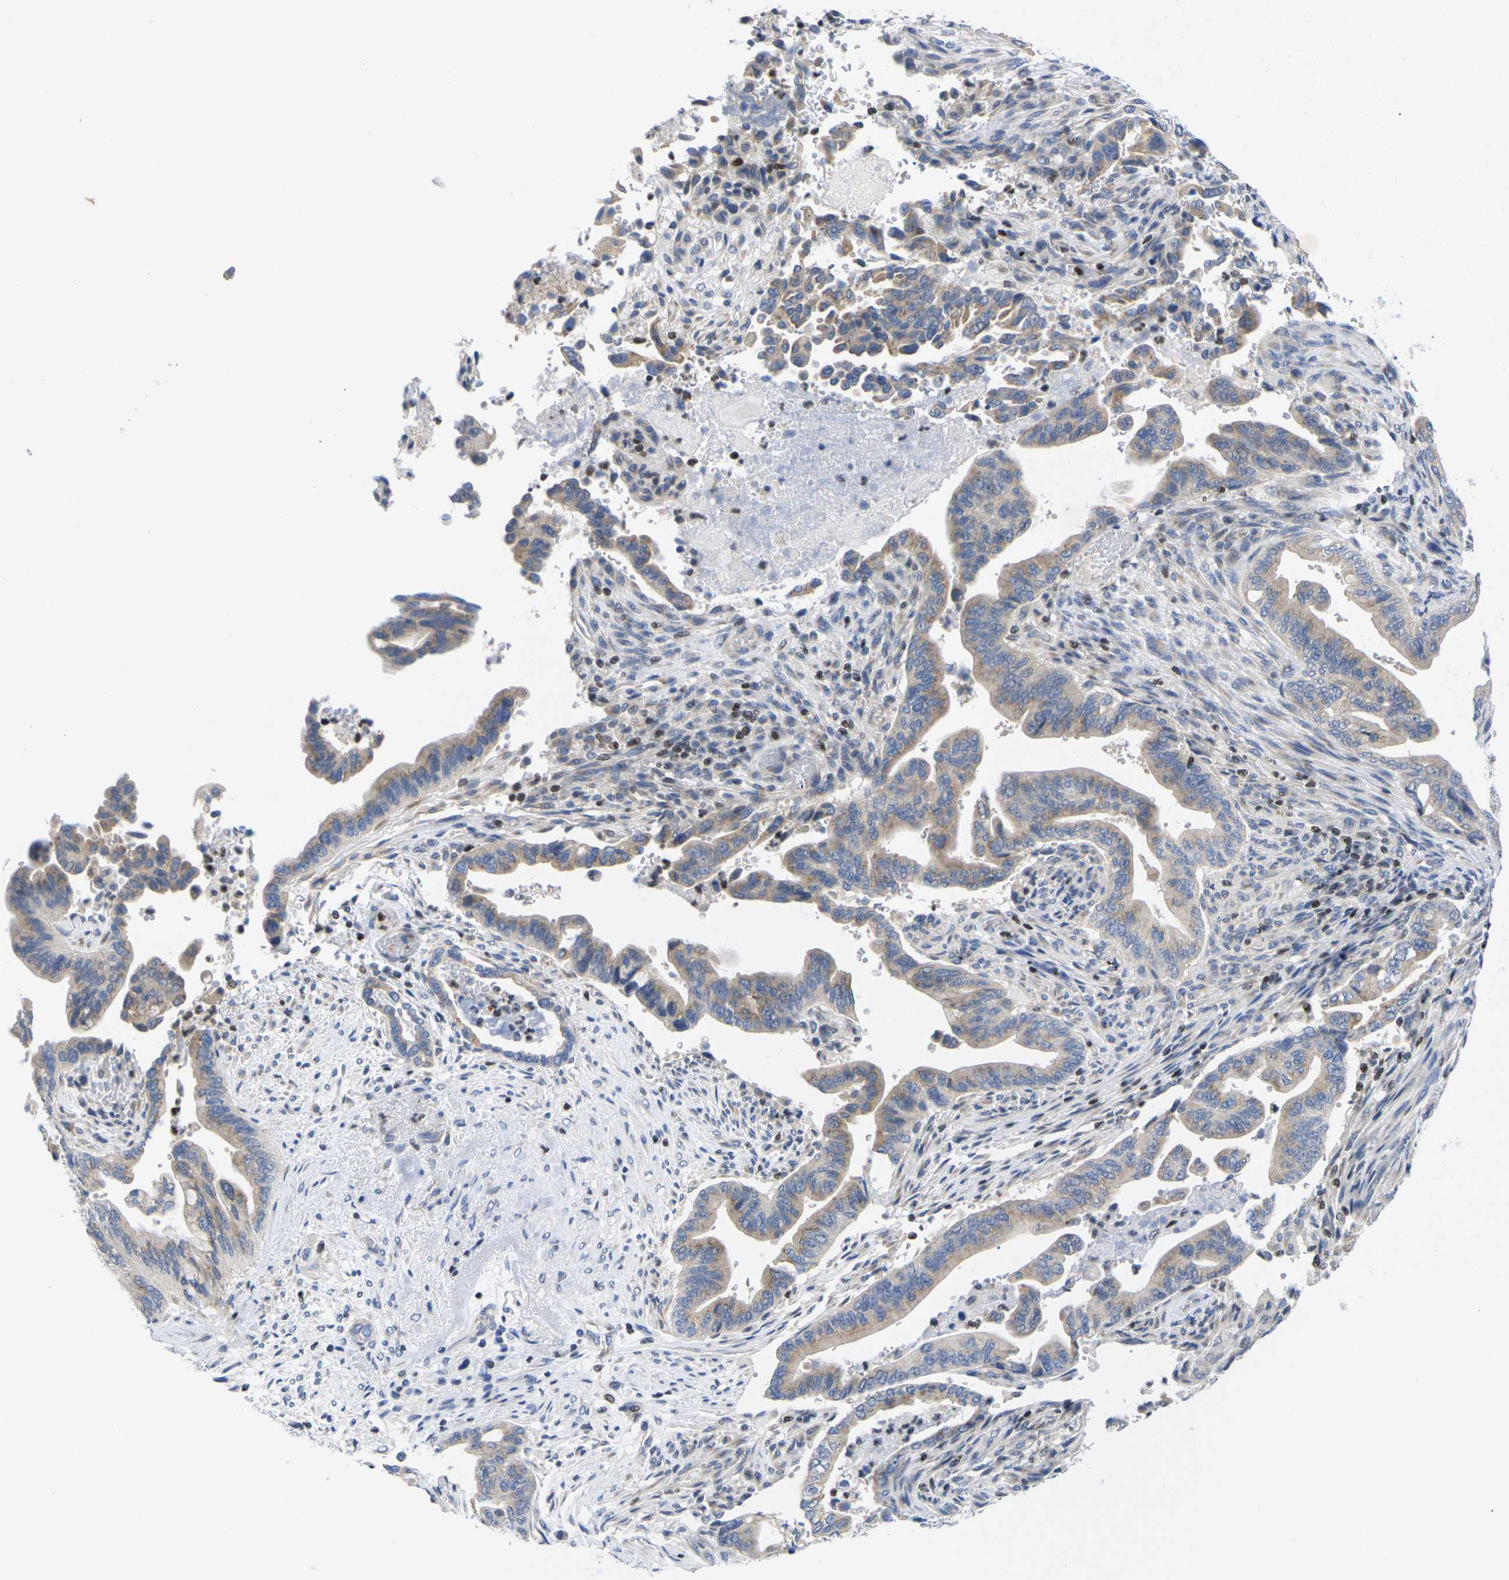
{"staining": {"intensity": "moderate", "quantity": "25%-75%", "location": "cytoplasmic/membranous"}, "tissue": "pancreatic cancer", "cell_type": "Tumor cells", "image_type": "cancer", "snomed": [{"axis": "morphology", "description": "Adenocarcinoma, NOS"}, {"axis": "topography", "description": "Pancreas"}], "caption": "Brown immunohistochemical staining in pancreatic cancer (adenocarcinoma) shows moderate cytoplasmic/membranous positivity in approximately 25%-75% of tumor cells.", "gene": "IKZF1", "patient": {"sex": "male", "age": 70}}